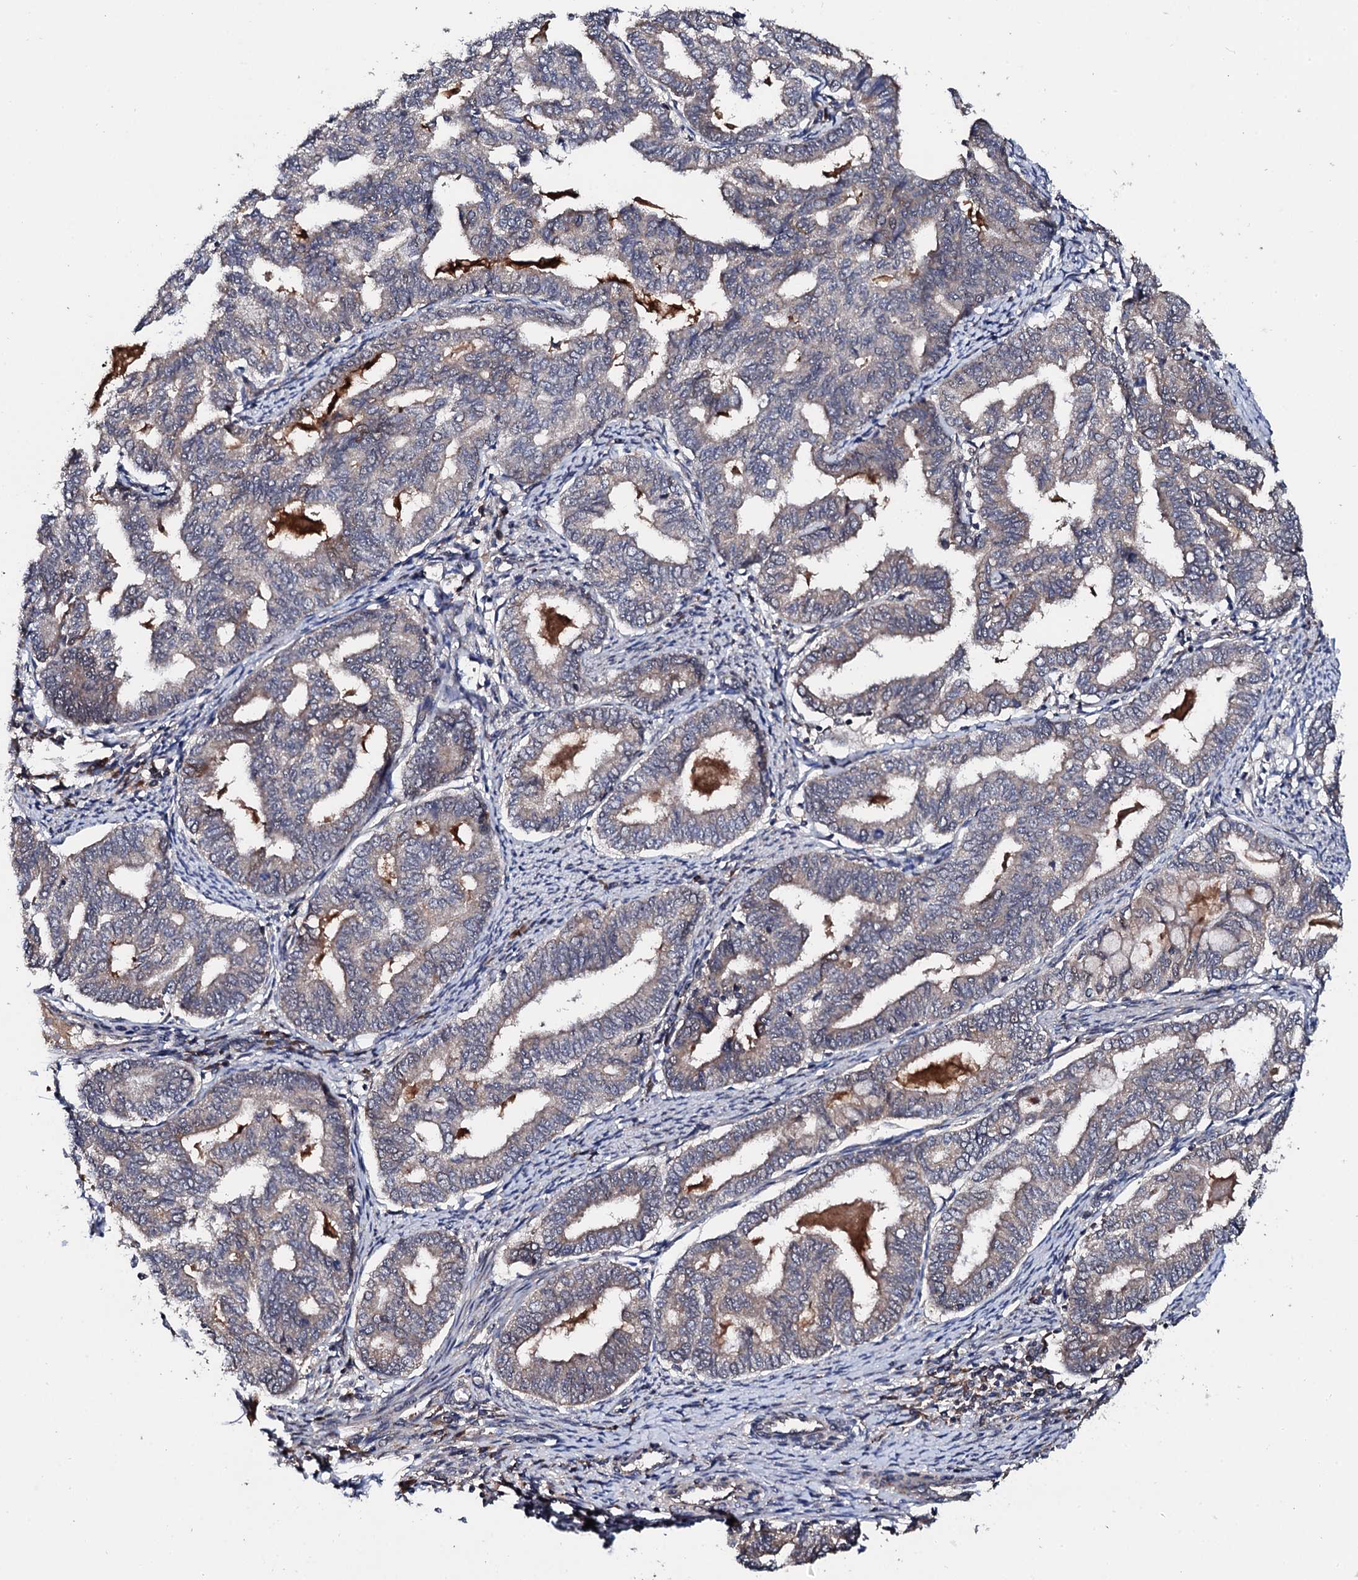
{"staining": {"intensity": "negative", "quantity": "none", "location": "none"}, "tissue": "endometrial cancer", "cell_type": "Tumor cells", "image_type": "cancer", "snomed": [{"axis": "morphology", "description": "Adenocarcinoma, NOS"}, {"axis": "topography", "description": "Endometrium"}], "caption": "A micrograph of human endometrial cancer is negative for staining in tumor cells. (DAB IHC visualized using brightfield microscopy, high magnification).", "gene": "IP6K1", "patient": {"sex": "female", "age": 79}}